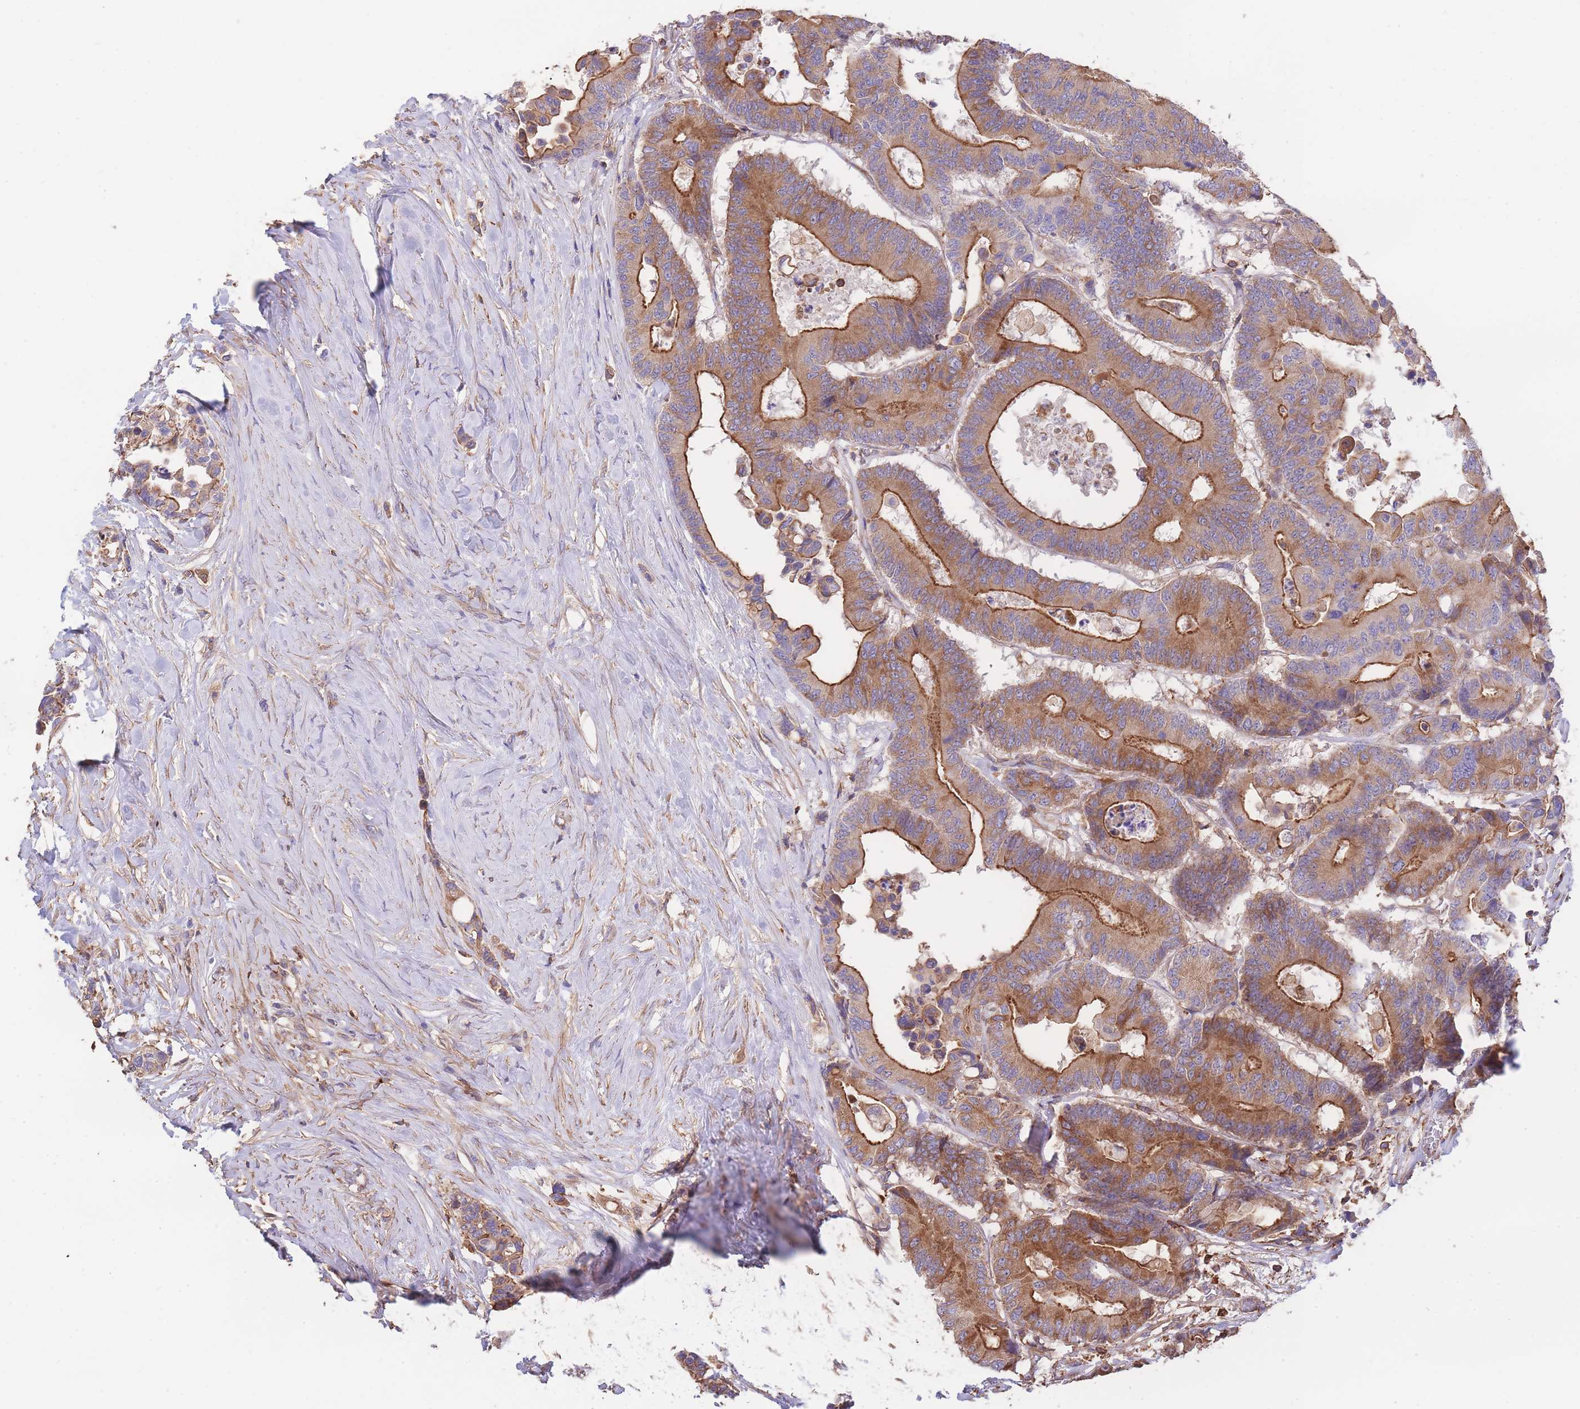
{"staining": {"intensity": "moderate", "quantity": ">75%", "location": "cytoplasmic/membranous"}, "tissue": "colorectal cancer", "cell_type": "Tumor cells", "image_type": "cancer", "snomed": [{"axis": "morphology", "description": "Normal tissue, NOS"}, {"axis": "morphology", "description": "Adenocarcinoma, NOS"}, {"axis": "topography", "description": "Colon"}], "caption": "Immunohistochemical staining of human colorectal adenocarcinoma shows moderate cytoplasmic/membranous protein positivity in approximately >75% of tumor cells. The protein of interest is shown in brown color, while the nuclei are stained blue.", "gene": "LRRN4CL", "patient": {"sex": "male", "age": 82}}